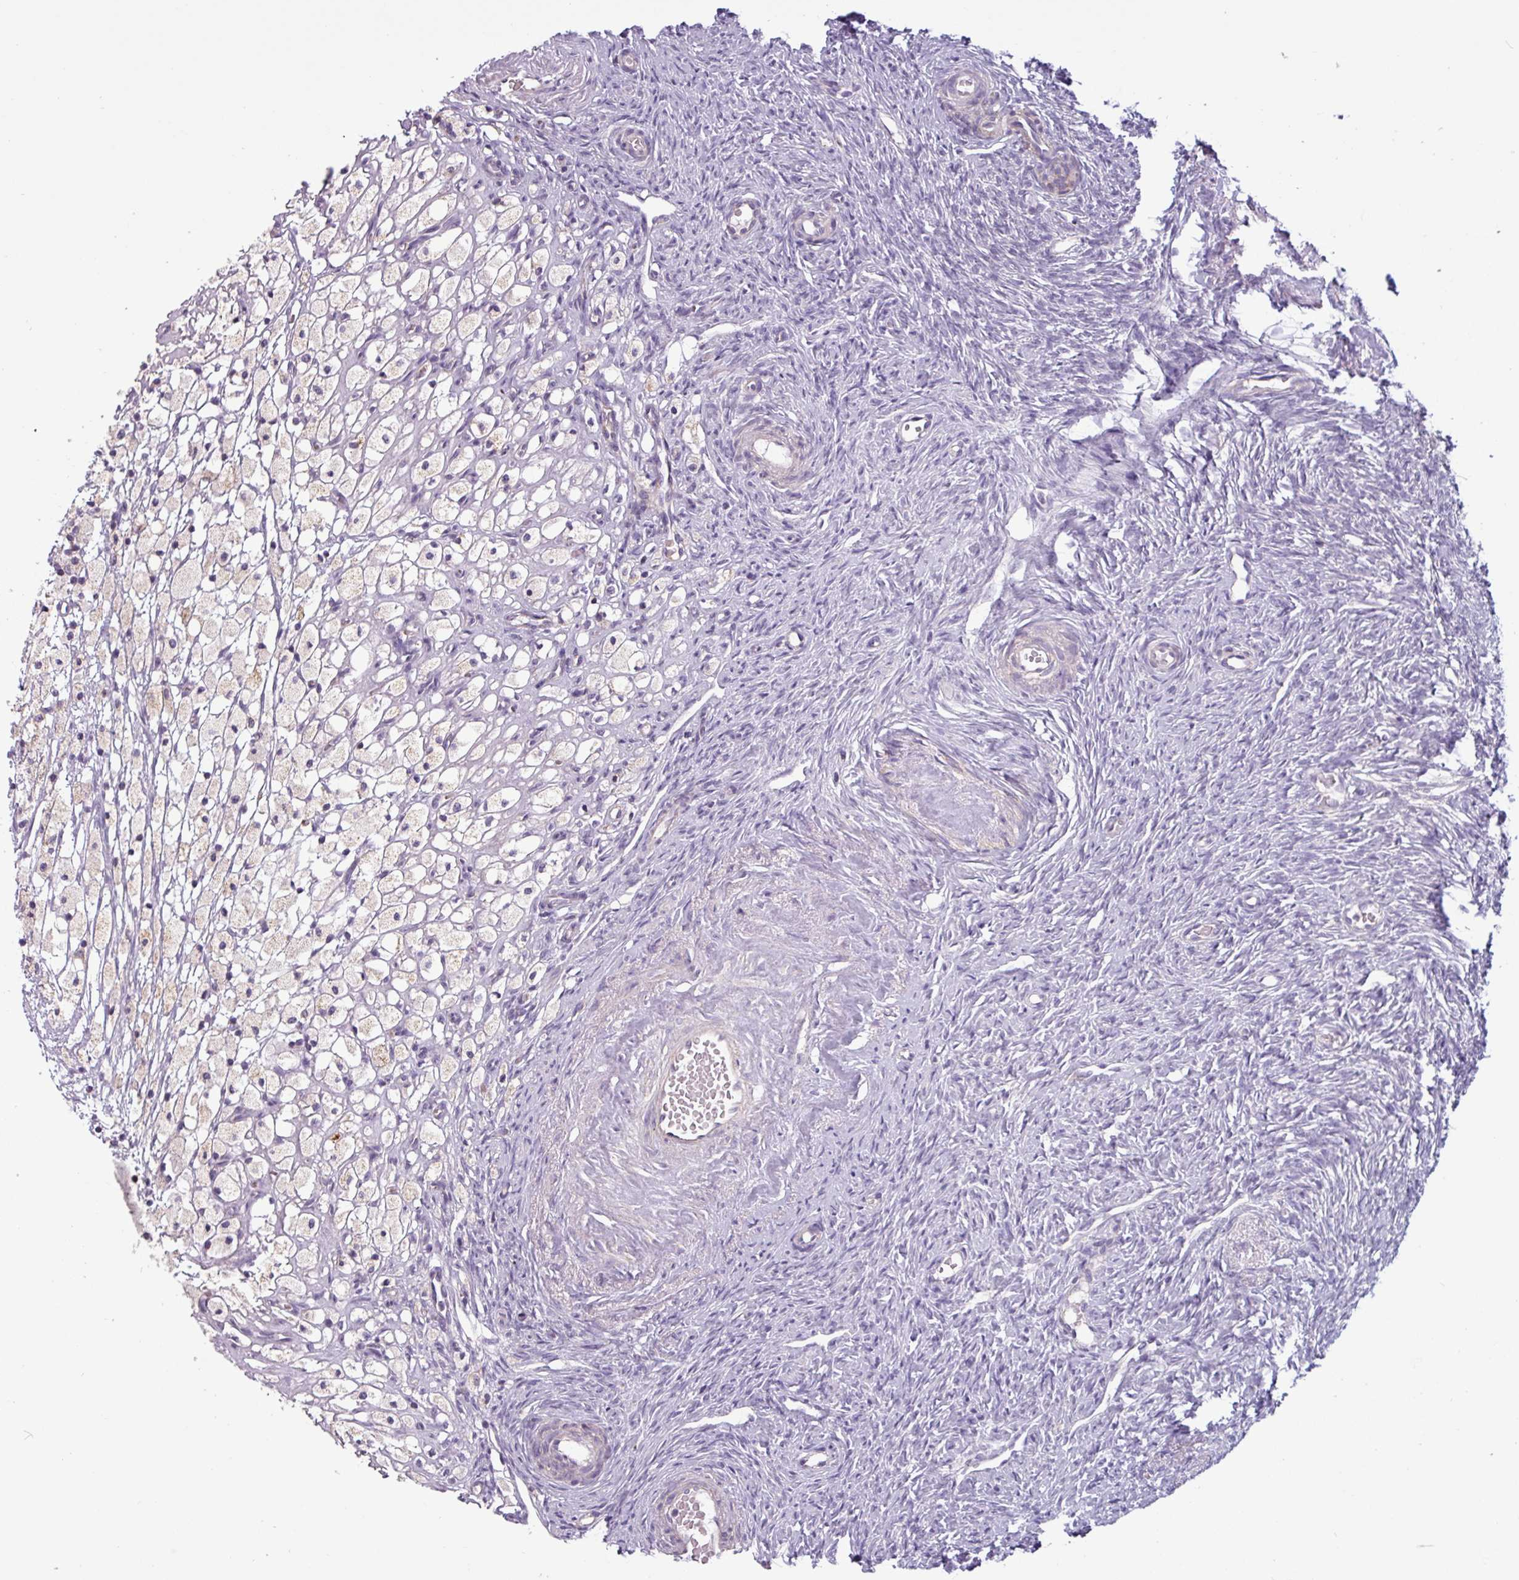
{"staining": {"intensity": "moderate", "quantity": "25%-75%", "location": "cytoplasmic/membranous"}, "tissue": "ovary", "cell_type": "Follicle cells", "image_type": "normal", "snomed": [{"axis": "morphology", "description": "Normal tissue, NOS"}, {"axis": "topography", "description": "Ovary"}], "caption": "Approximately 25%-75% of follicle cells in normal human ovary display moderate cytoplasmic/membranous protein expression as visualized by brown immunohistochemical staining.", "gene": "CAMK1", "patient": {"sex": "female", "age": 51}}